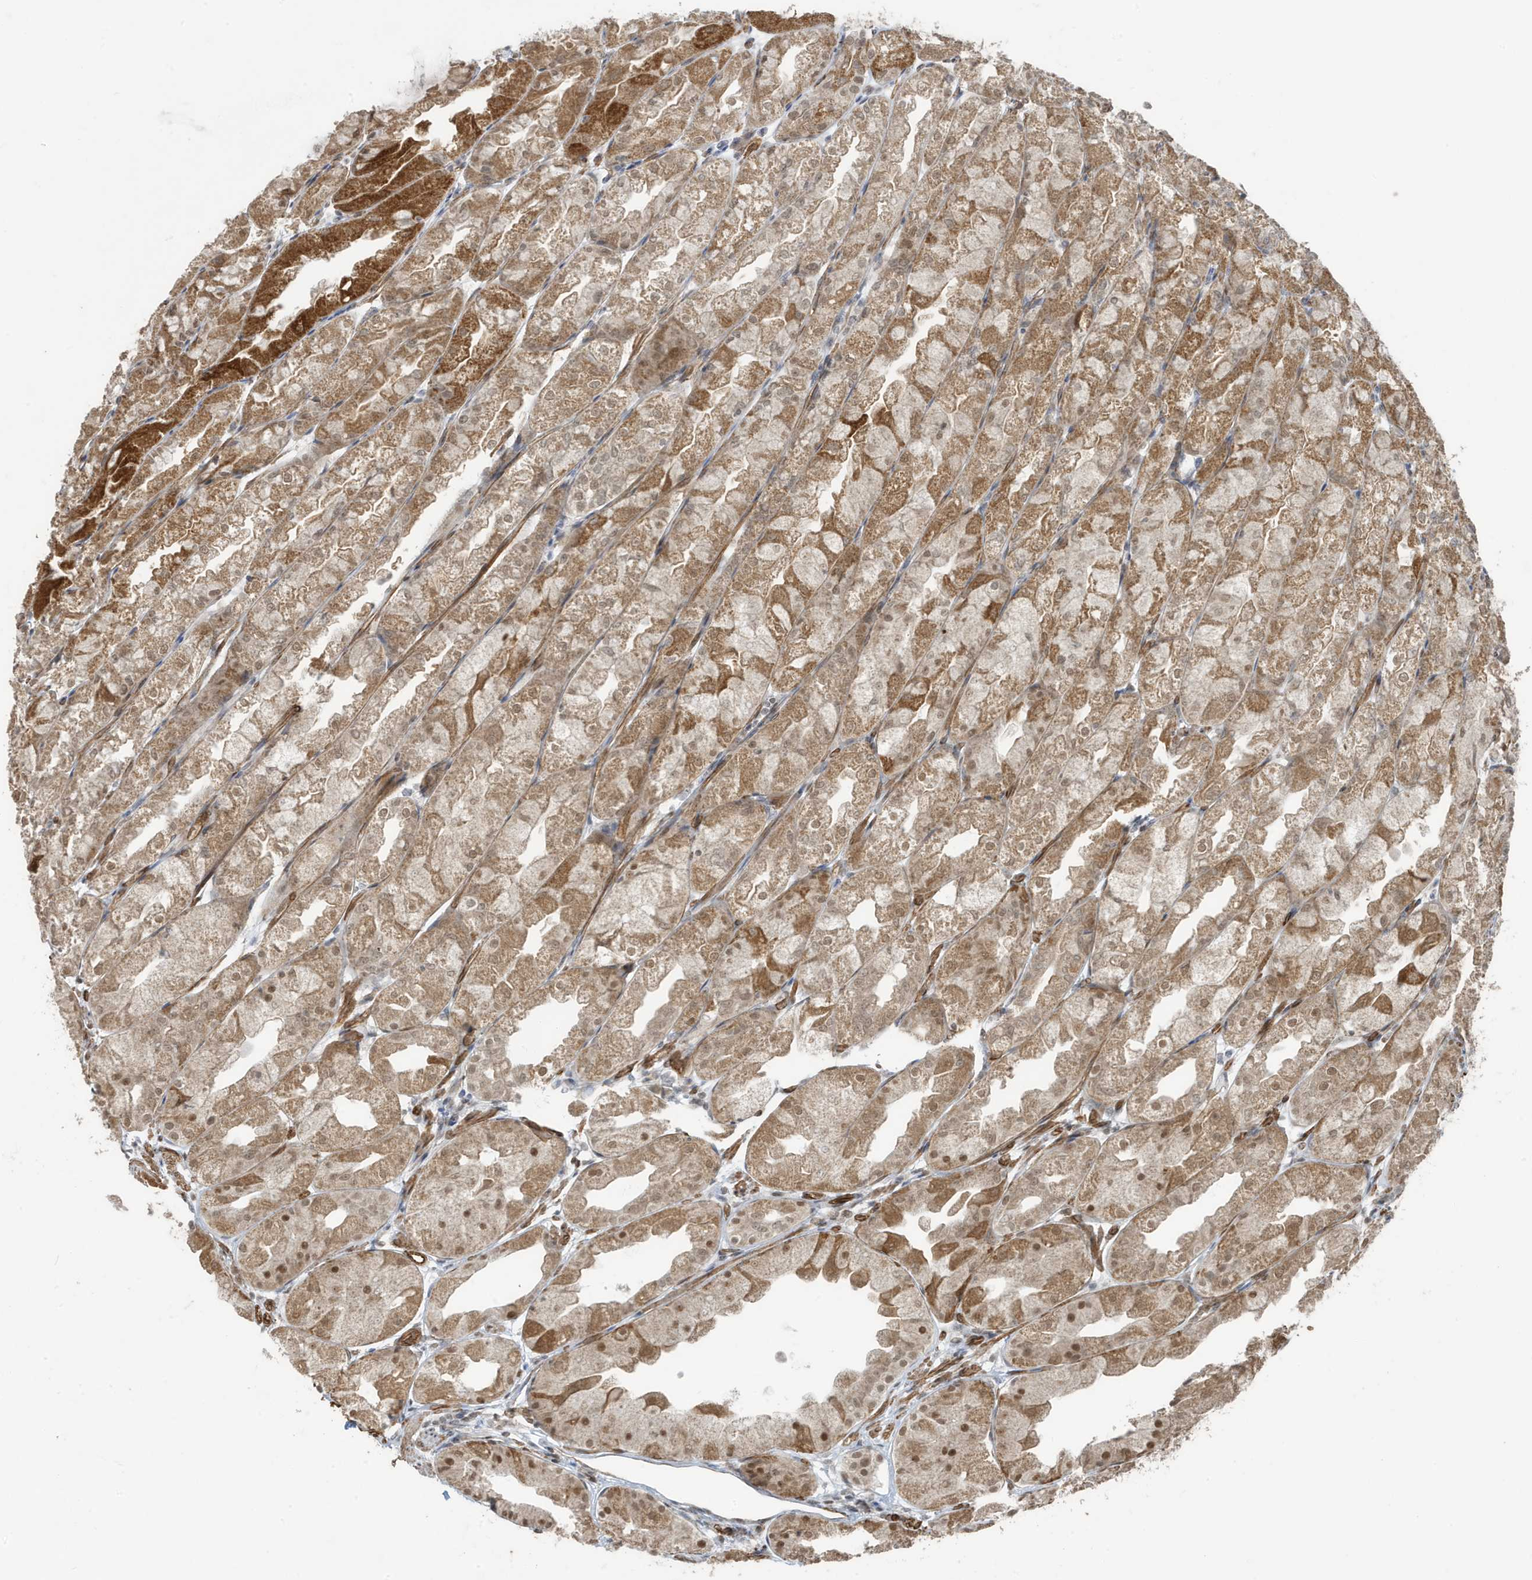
{"staining": {"intensity": "moderate", "quantity": ">75%", "location": "cytoplasmic/membranous,nuclear"}, "tissue": "stomach", "cell_type": "Glandular cells", "image_type": "normal", "snomed": [{"axis": "morphology", "description": "Normal tissue, NOS"}, {"axis": "topography", "description": "Stomach, upper"}], "caption": "Moderate cytoplasmic/membranous,nuclear expression for a protein is appreciated in approximately >75% of glandular cells of benign stomach using immunohistochemistry.", "gene": "CHCHD4", "patient": {"sex": "male", "age": 47}}